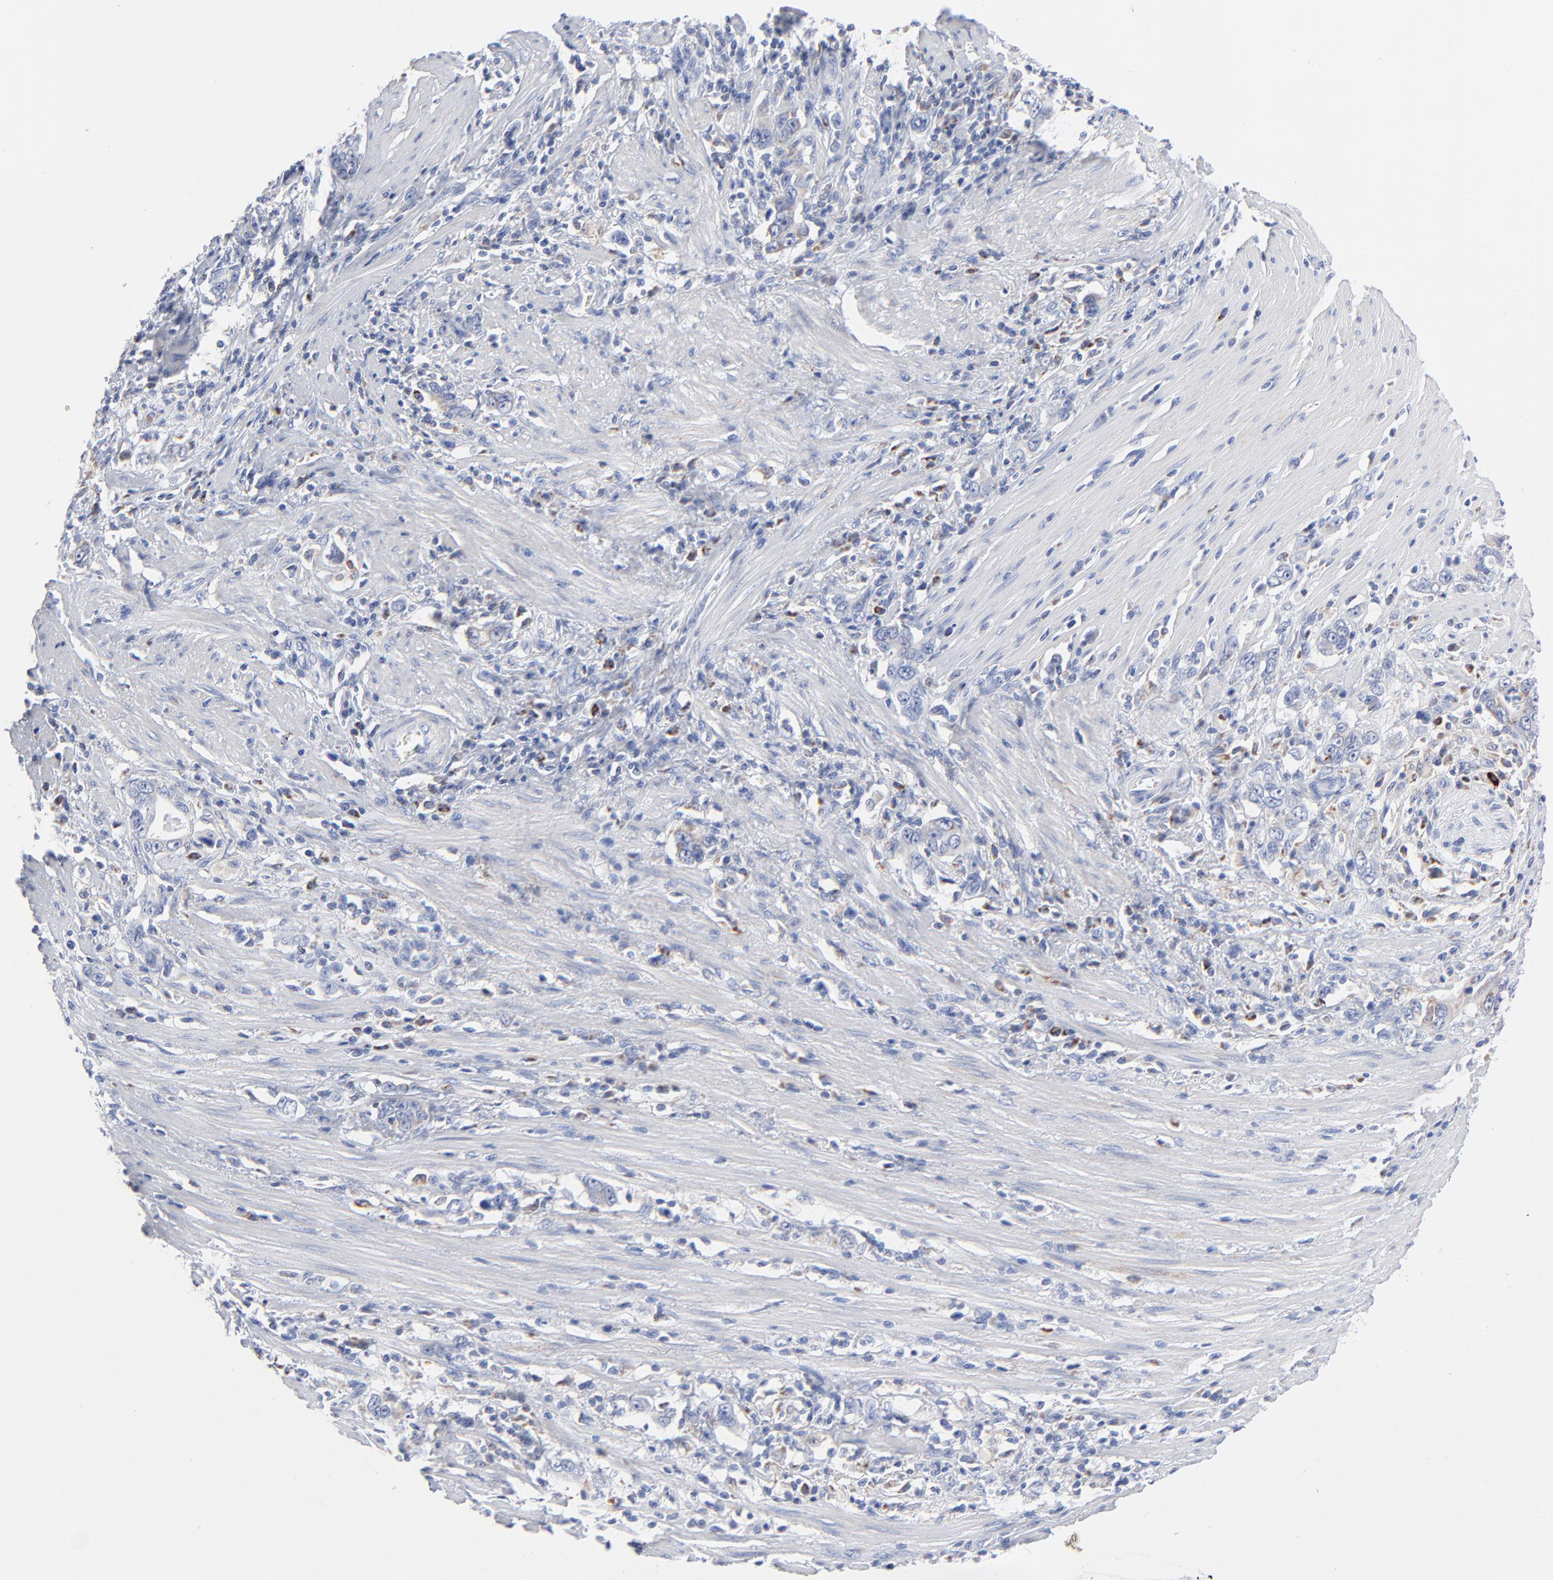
{"staining": {"intensity": "negative", "quantity": "none", "location": "none"}, "tissue": "stomach cancer", "cell_type": "Tumor cells", "image_type": "cancer", "snomed": [{"axis": "morphology", "description": "Adenocarcinoma, NOS"}, {"axis": "topography", "description": "Stomach, lower"}], "caption": "The micrograph shows no significant staining in tumor cells of stomach cancer.", "gene": "CHCHD10", "patient": {"sex": "female", "age": 72}}